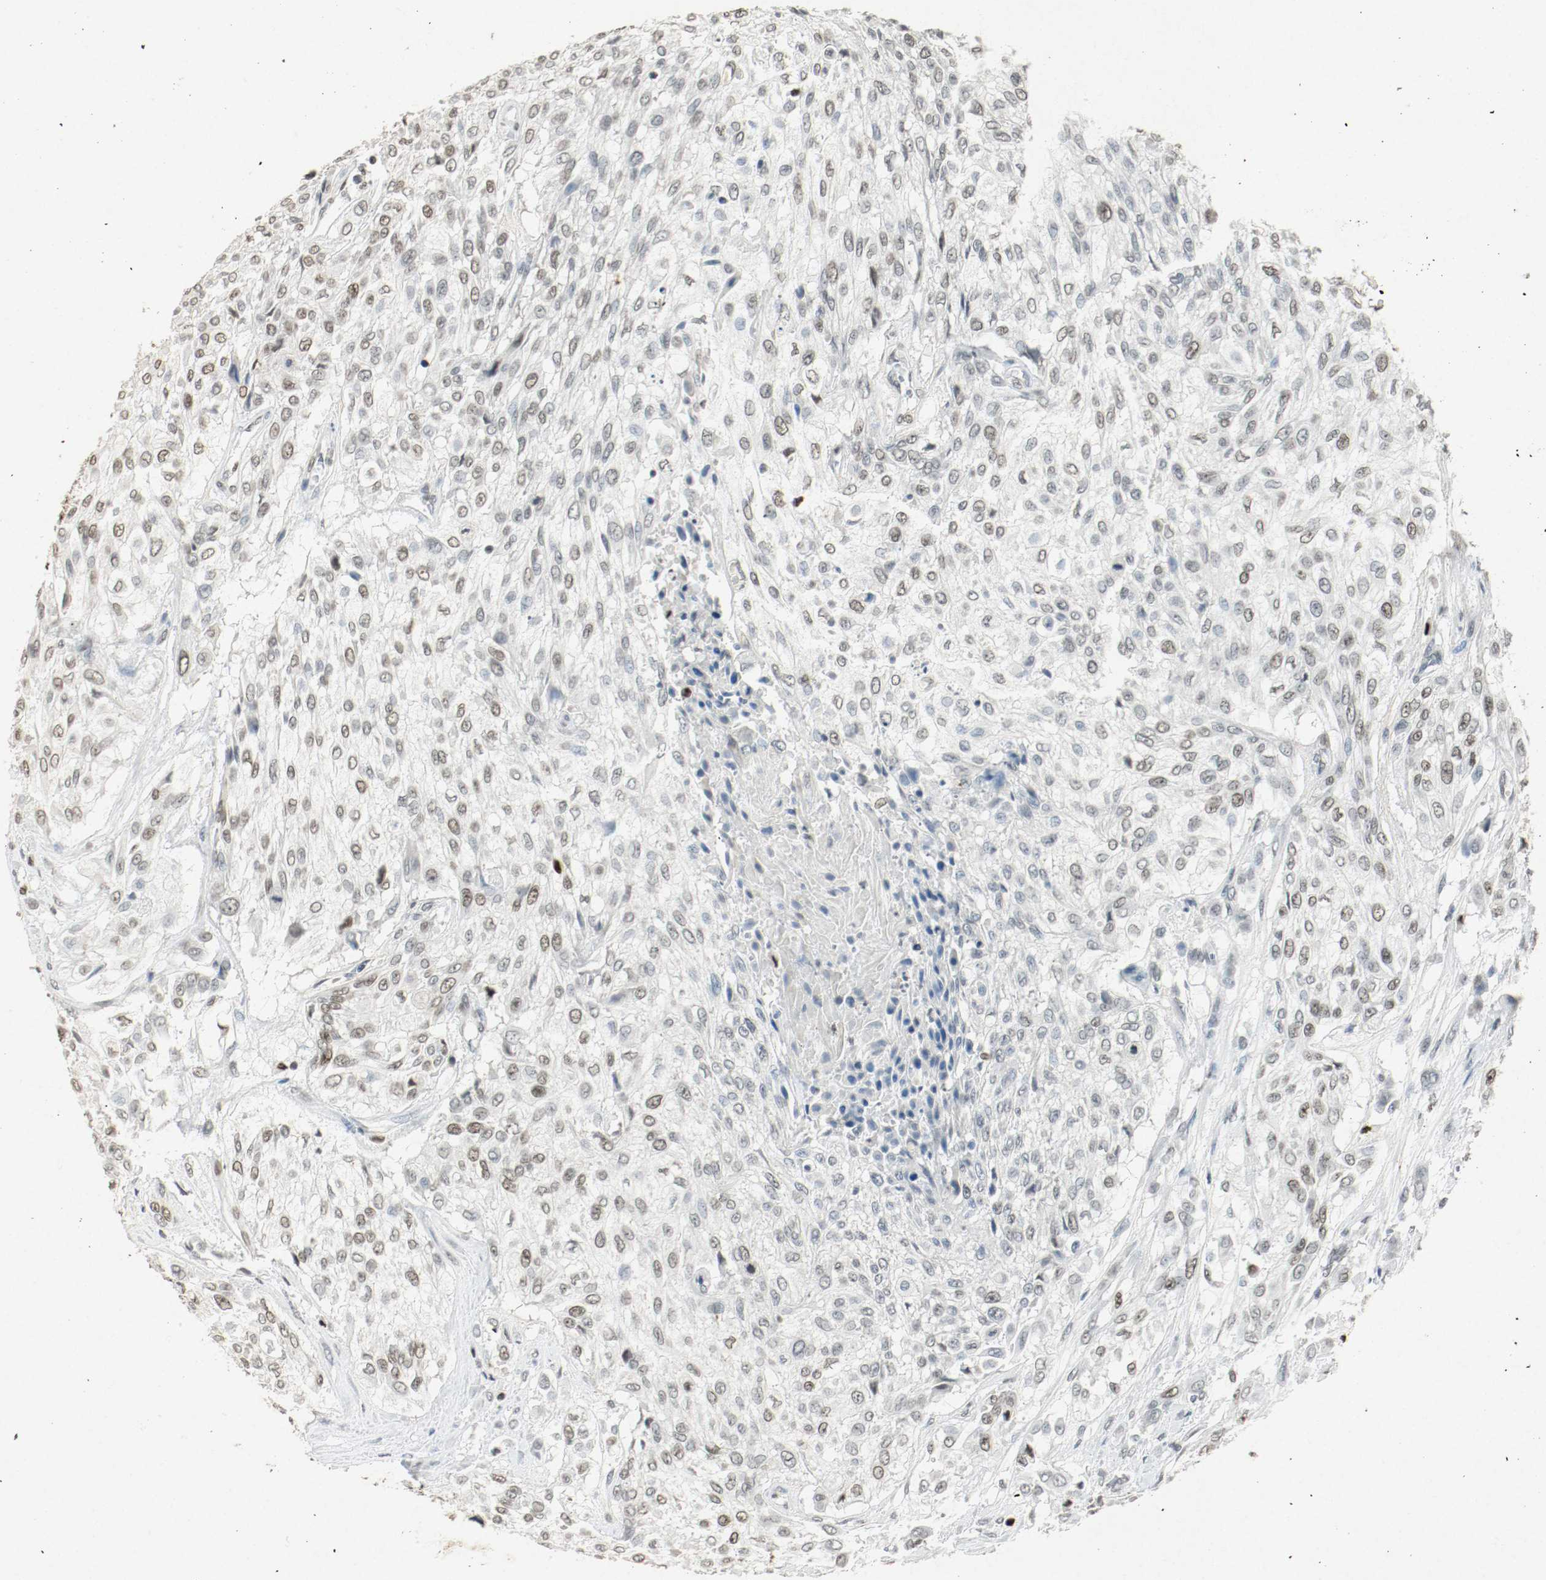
{"staining": {"intensity": "weak", "quantity": ">75%", "location": "nuclear"}, "tissue": "urothelial cancer", "cell_type": "Tumor cells", "image_type": "cancer", "snomed": [{"axis": "morphology", "description": "Urothelial carcinoma, High grade"}, {"axis": "topography", "description": "Urinary bladder"}], "caption": "Weak nuclear positivity is identified in approximately >75% of tumor cells in urothelial cancer.", "gene": "DNMT1", "patient": {"sex": "male", "age": 57}}